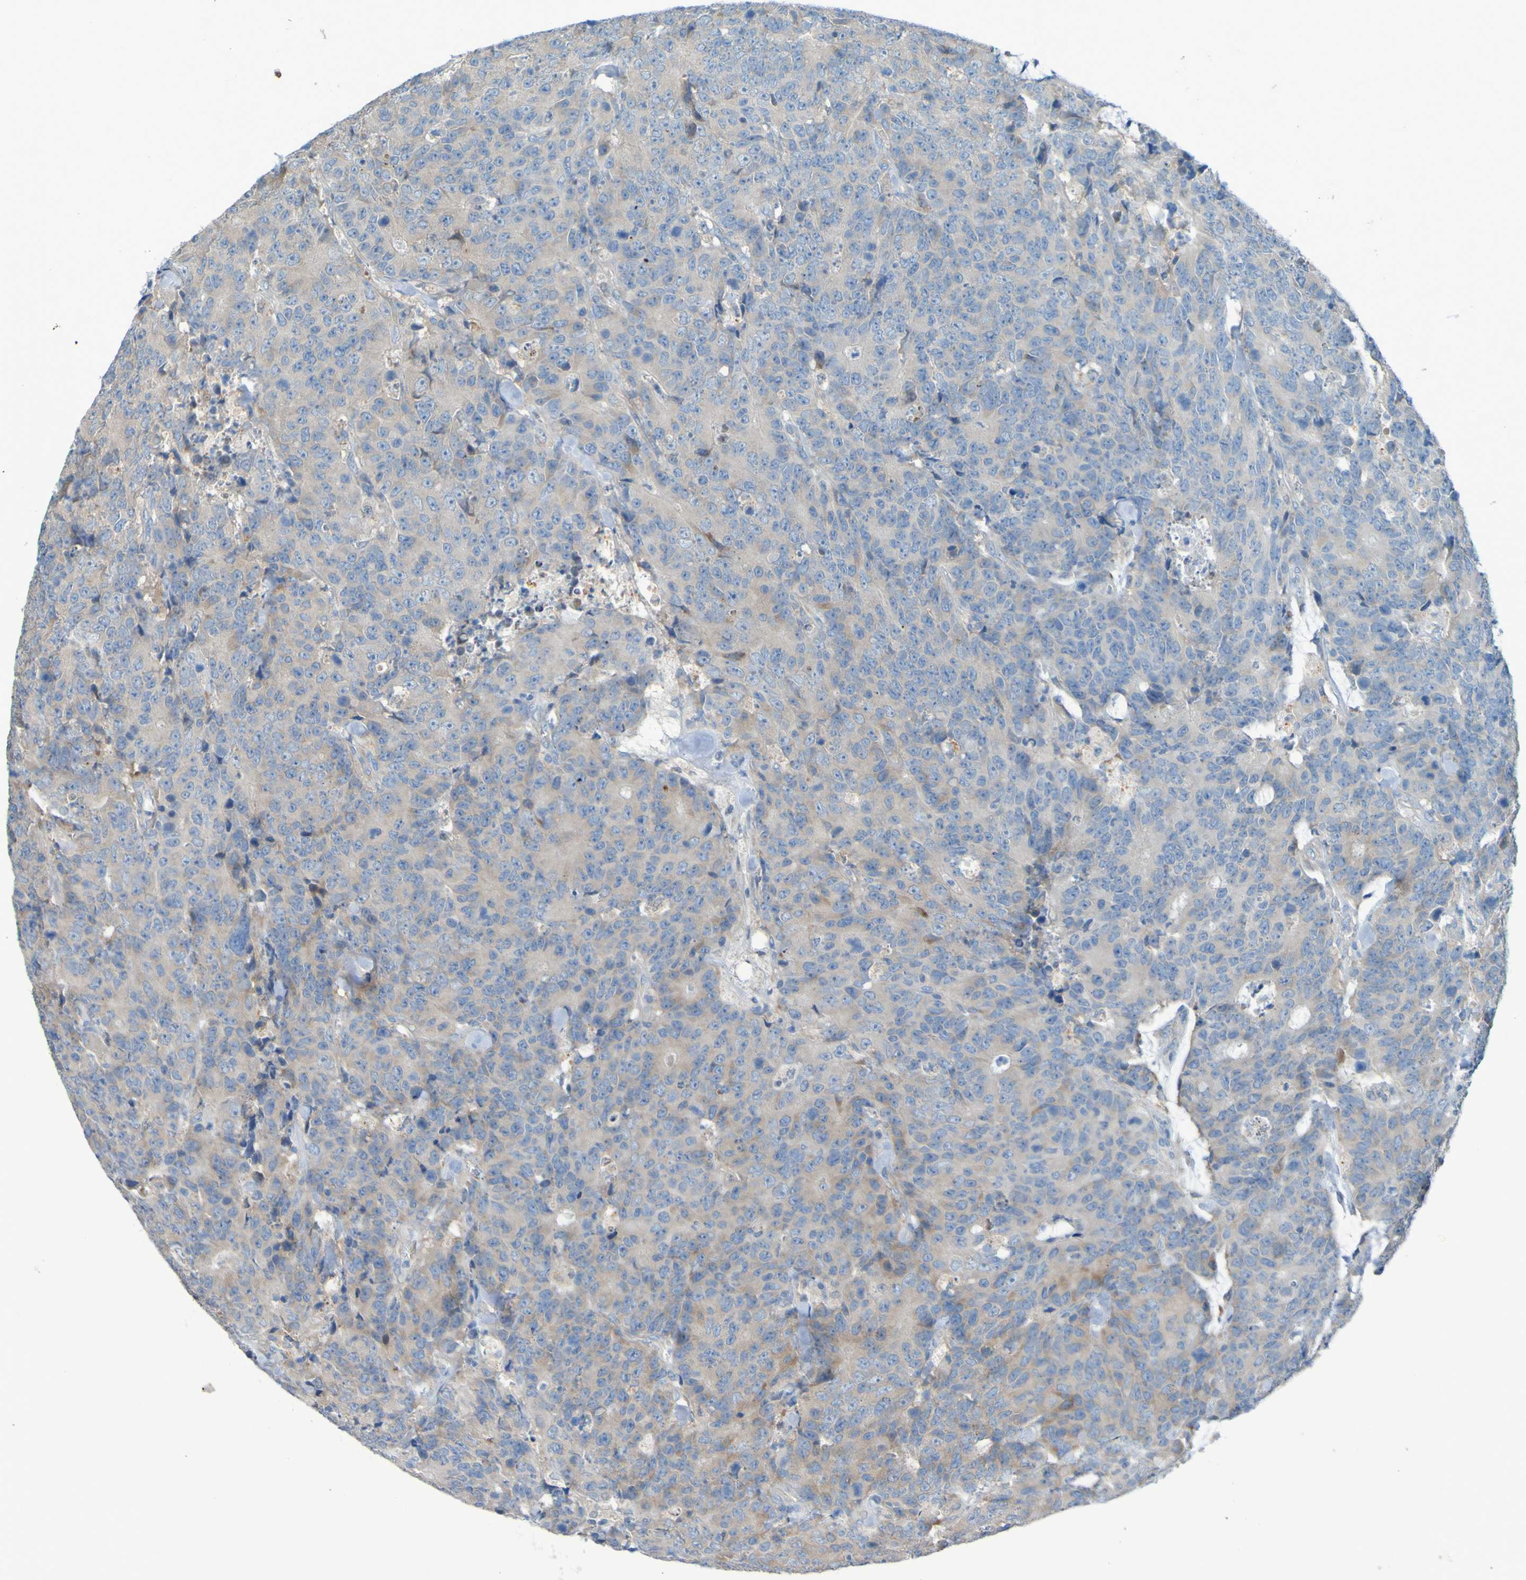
{"staining": {"intensity": "weak", "quantity": "<25%", "location": "cytoplasmic/membranous"}, "tissue": "colorectal cancer", "cell_type": "Tumor cells", "image_type": "cancer", "snomed": [{"axis": "morphology", "description": "Adenocarcinoma, NOS"}, {"axis": "topography", "description": "Colon"}], "caption": "Colorectal adenocarcinoma was stained to show a protein in brown. There is no significant positivity in tumor cells.", "gene": "NPRL3", "patient": {"sex": "female", "age": 86}}